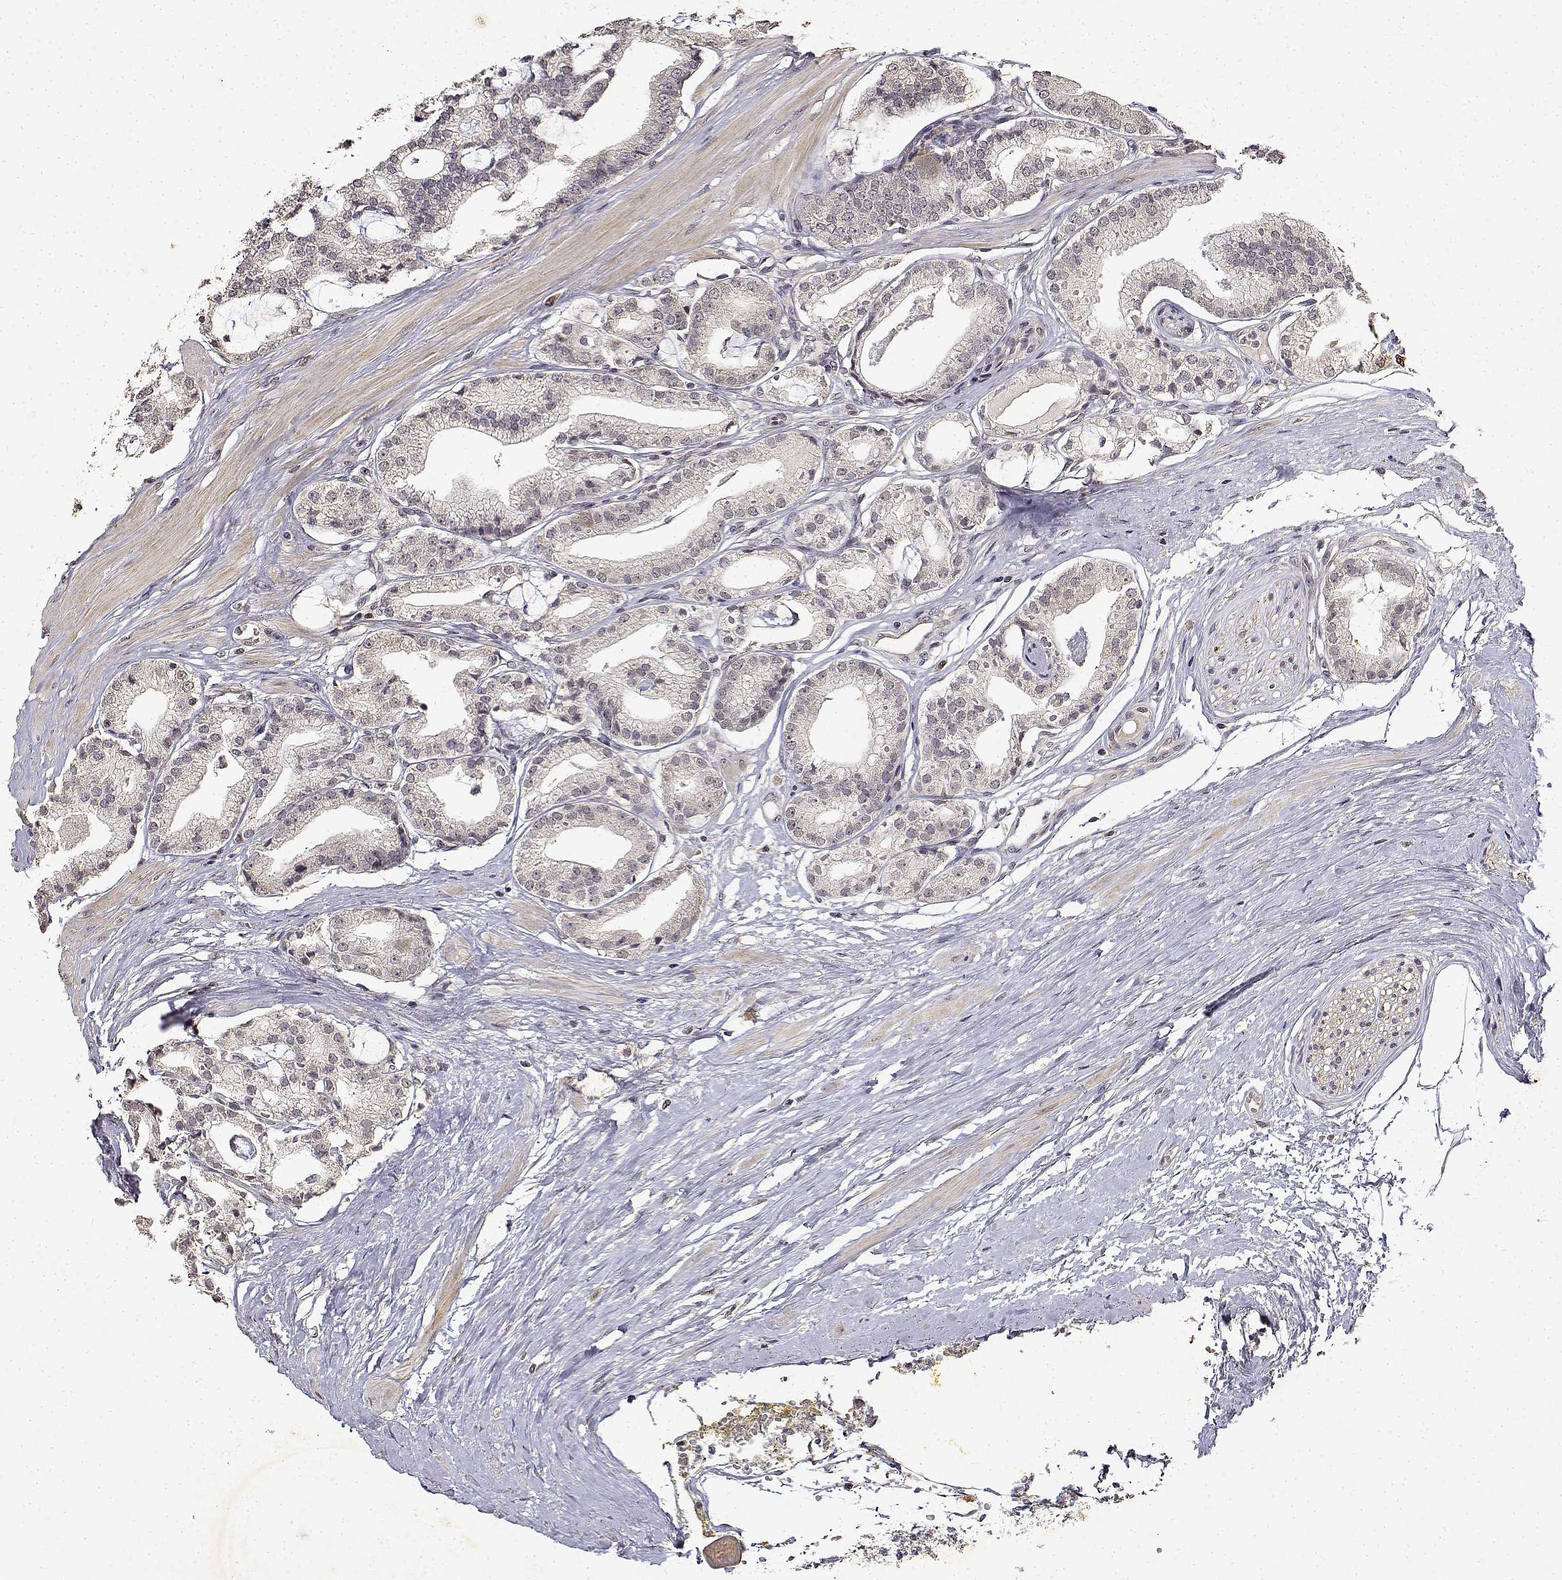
{"staining": {"intensity": "negative", "quantity": "none", "location": "none"}, "tissue": "prostate cancer", "cell_type": "Tumor cells", "image_type": "cancer", "snomed": [{"axis": "morphology", "description": "Adenocarcinoma, High grade"}, {"axis": "topography", "description": "Prostate"}], "caption": "This is an immunohistochemistry micrograph of adenocarcinoma (high-grade) (prostate). There is no expression in tumor cells.", "gene": "BDNF", "patient": {"sex": "male", "age": 71}}